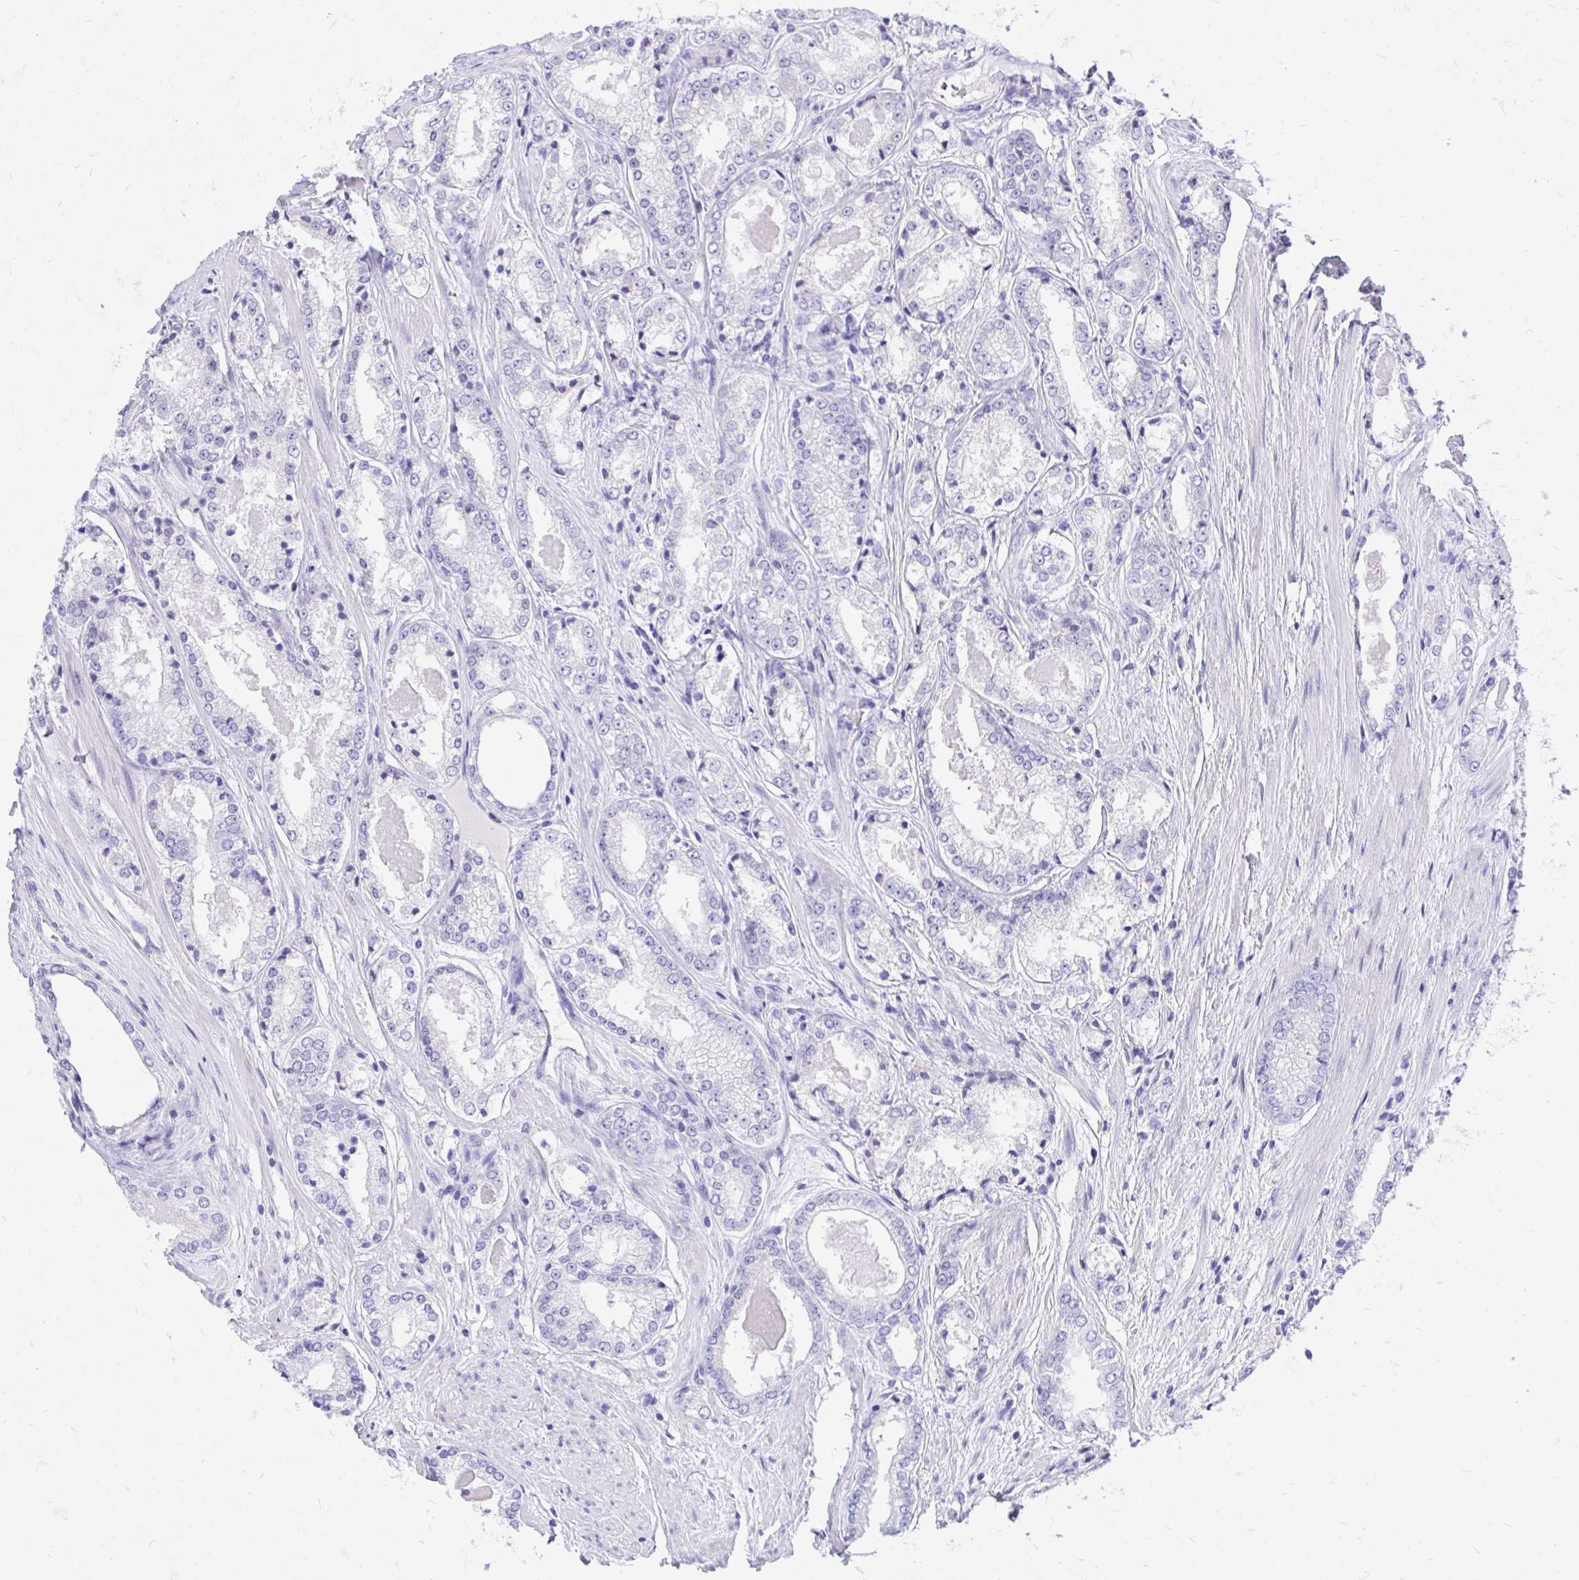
{"staining": {"intensity": "negative", "quantity": "none", "location": "none"}, "tissue": "prostate cancer", "cell_type": "Tumor cells", "image_type": "cancer", "snomed": [{"axis": "morphology", "description": "Adenocarcinoma, NOS"}, {"axis": "morphology", "description": "Adenocarcinoma, Low grade"}, {"axis": "topography", "description": "Prostate"}], "caption": "Tumor cells show no significant protein staining in adenocarcinoma (low-grade) (prostate).", "gene": "MON1A", "patient": {"sex": "male", "age": 68}}